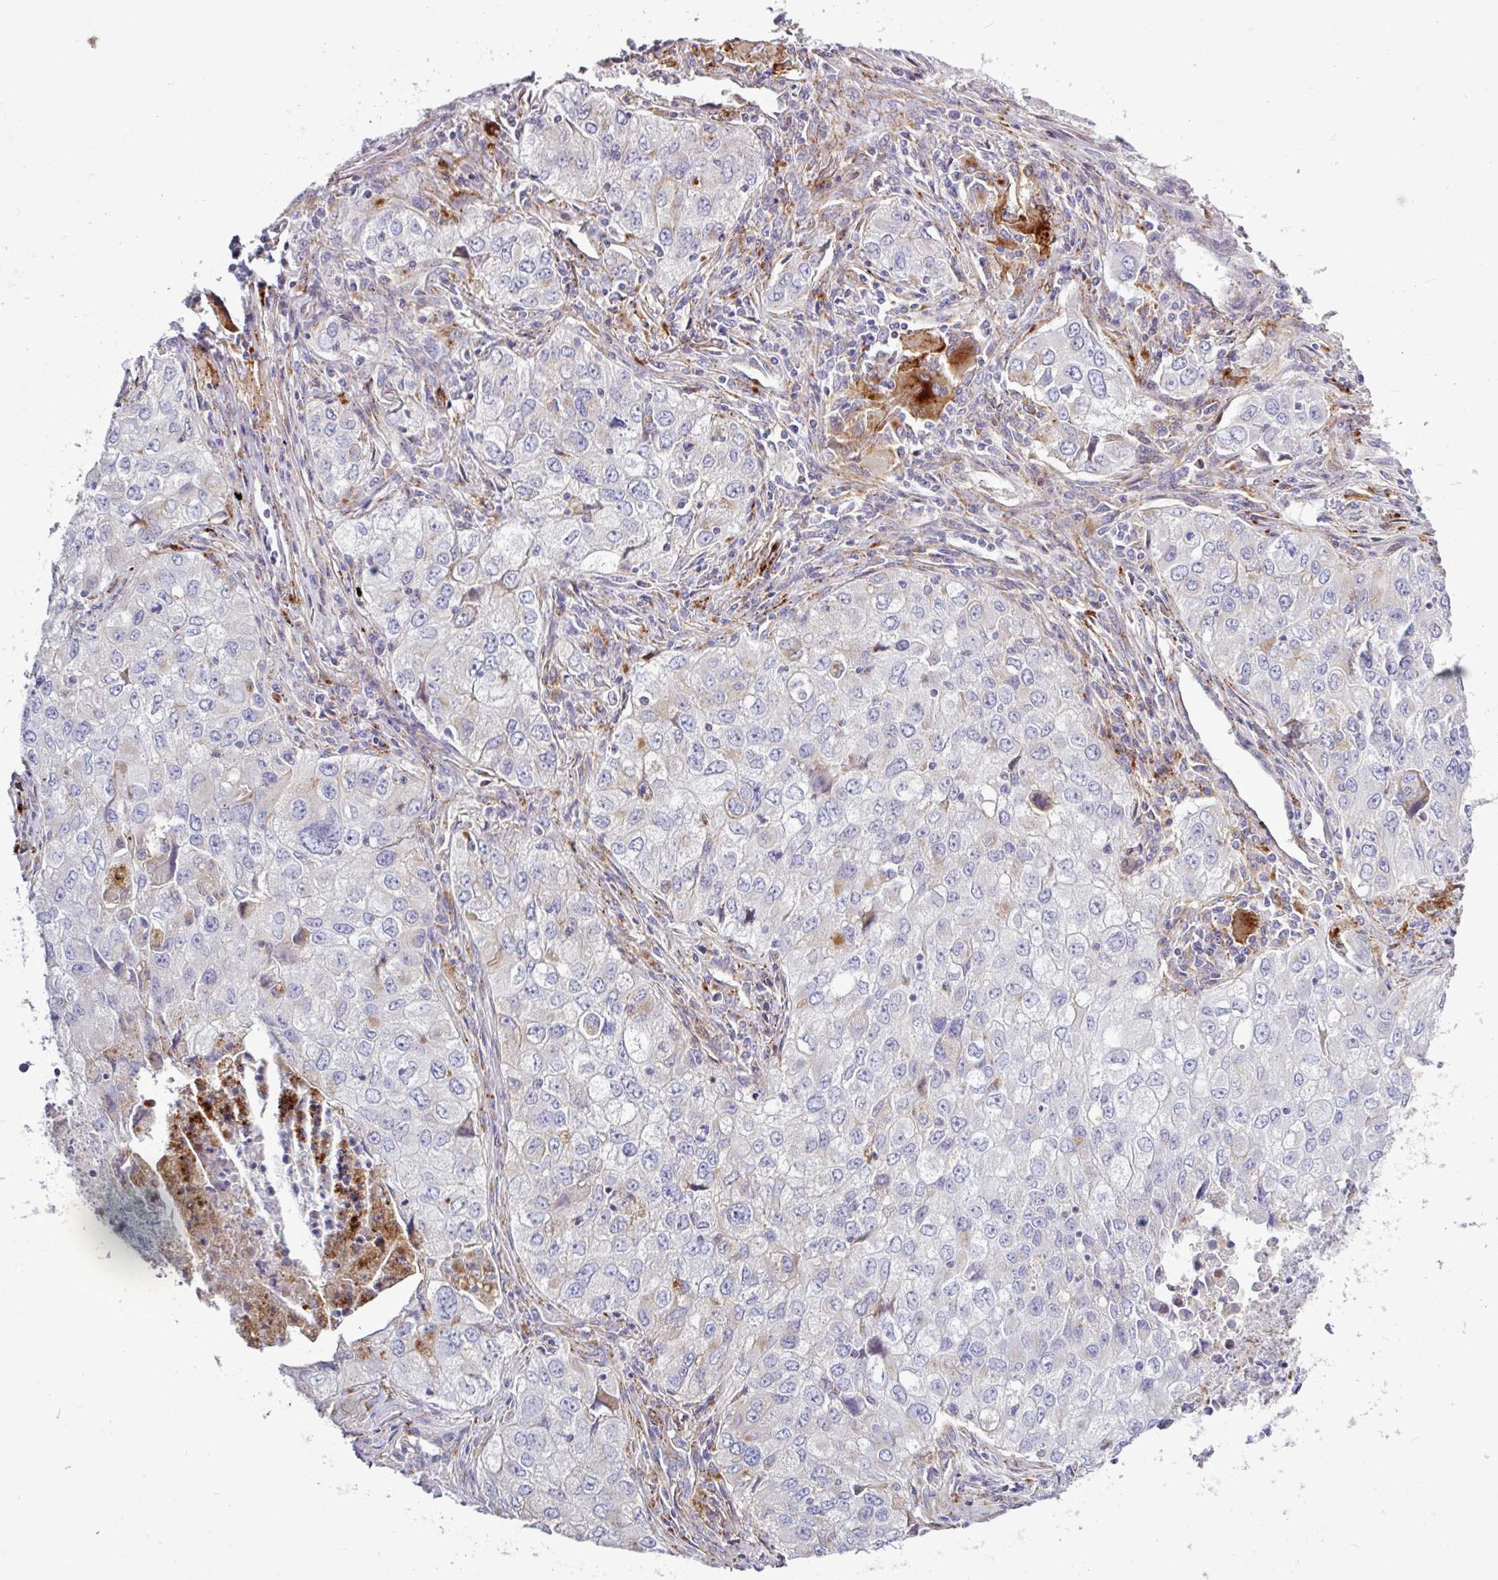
{"staining": {"intensity": "moderate", "quantity": "25%-75%", "location": "cytoplasmic/membranous"}, "tissue": "lung cancer", "cell_type": "Tumor cells", "image_type": "cancer", "snomed": [{"axis": "morphology", "description": "Adenocarcinoma, NOS"}, {"axis": "morphology", "description": "Adenocarcinoma, metastatic, NOS"}, {"axis": "topography", "description": "Lymph node"}, {"axis": "topography", "description": "Lung"}], "caption": "IHC of metastatic adenocarcinoma (lung) displays medium levels of moderate cytoplasmic/membranous positivity in about 25%-75% of tumor cells.", "gene": "AMIGO2", "patient": {"sex": "female", "age": 42}}